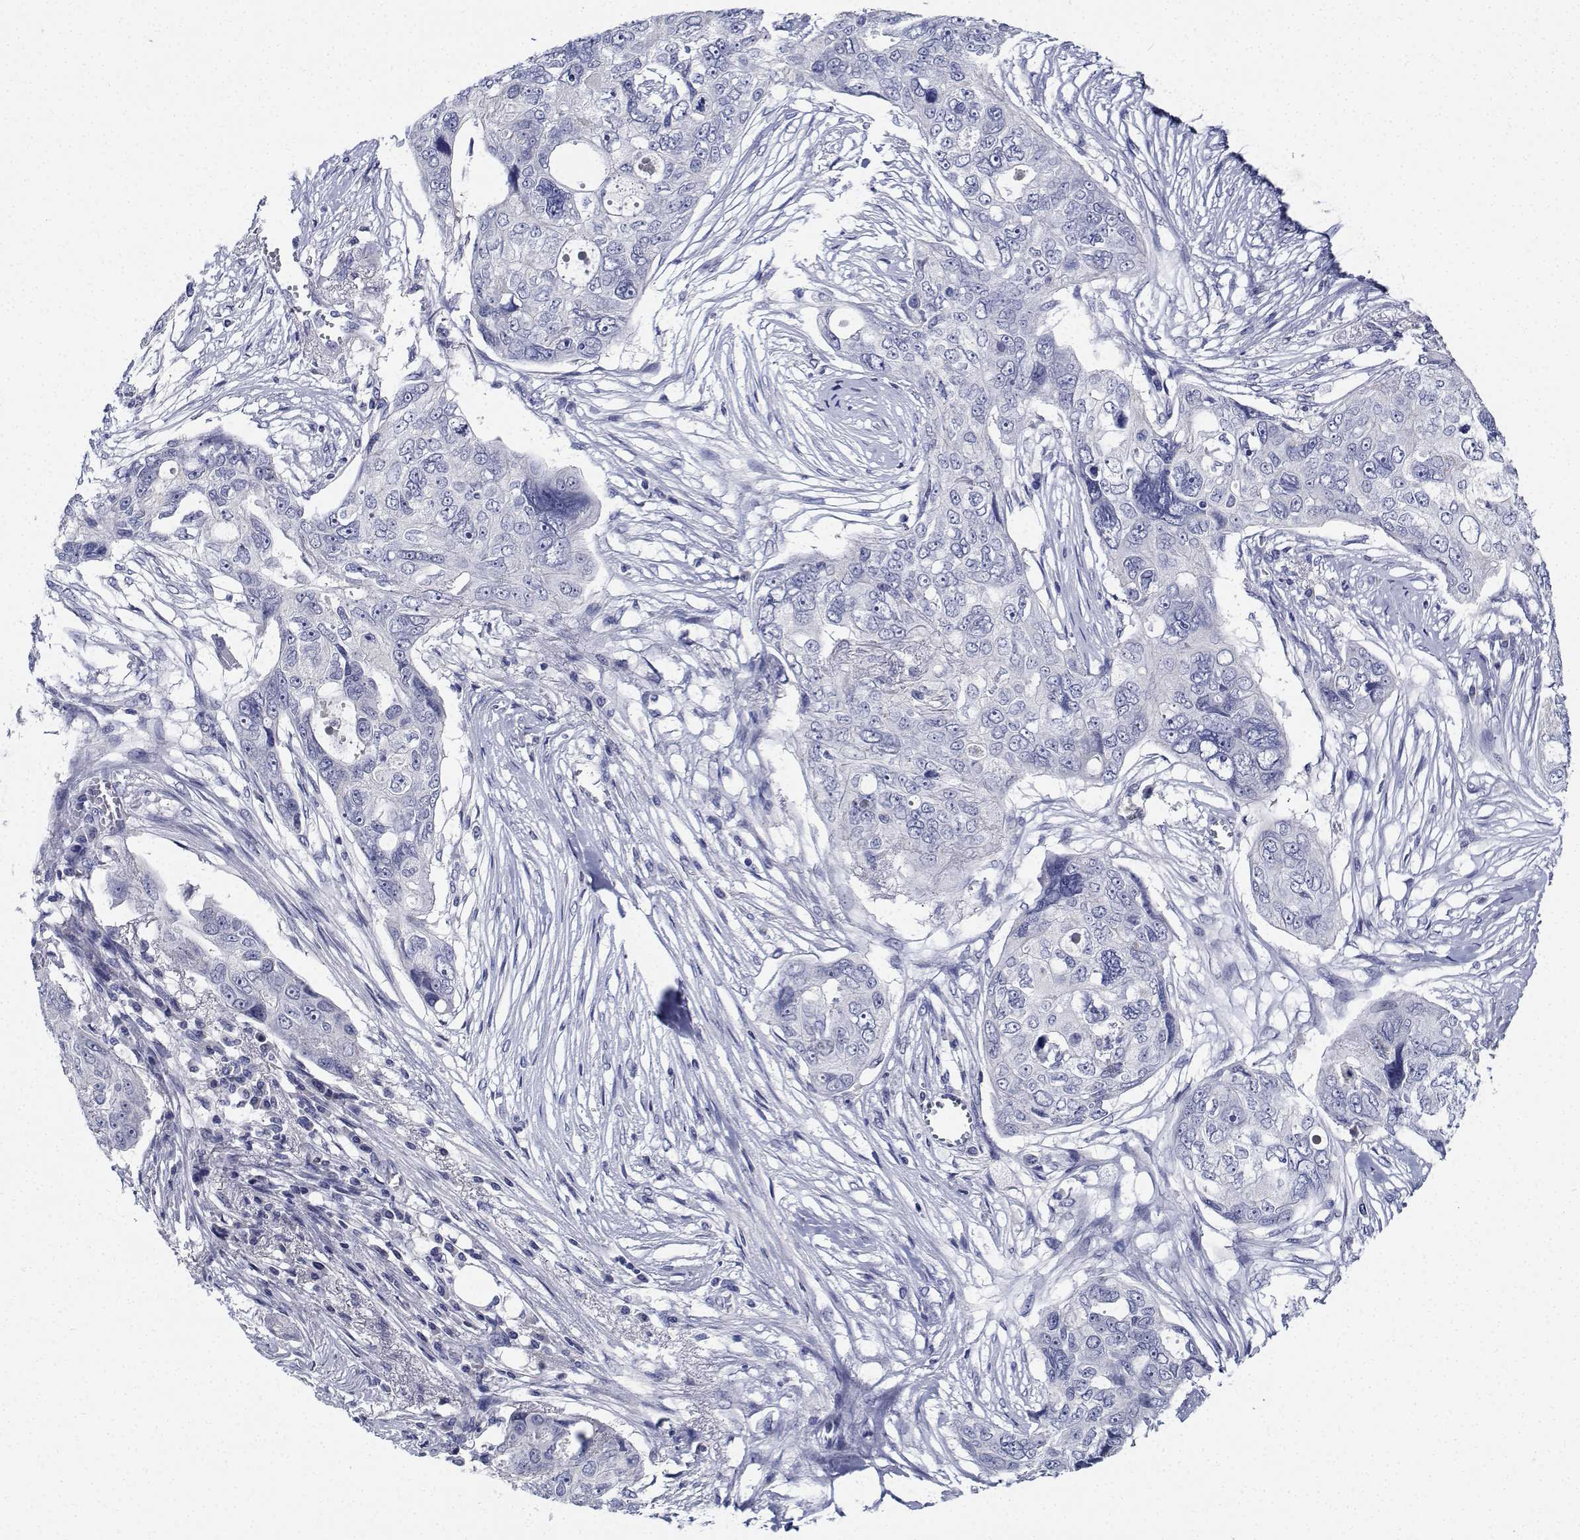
{"staining": {"intensity": "negative", "quantity": "none", "location": "none"}, "tissue": "ovarian cancer", "cell_type": "Tumor cells", "image_type": "cancer", "snomed": [{"axis": "morphology", "description": "Carcinoma, endometroid"}, {"axis": "topography", "description": "Ovary"}], "caption": "IHC of ovarian cancer (endometroid carcinoma) demonstrates no expression in tumor cells.", "gene": "PLXNA4", "patient": {"sex": "female", "age": 70}}